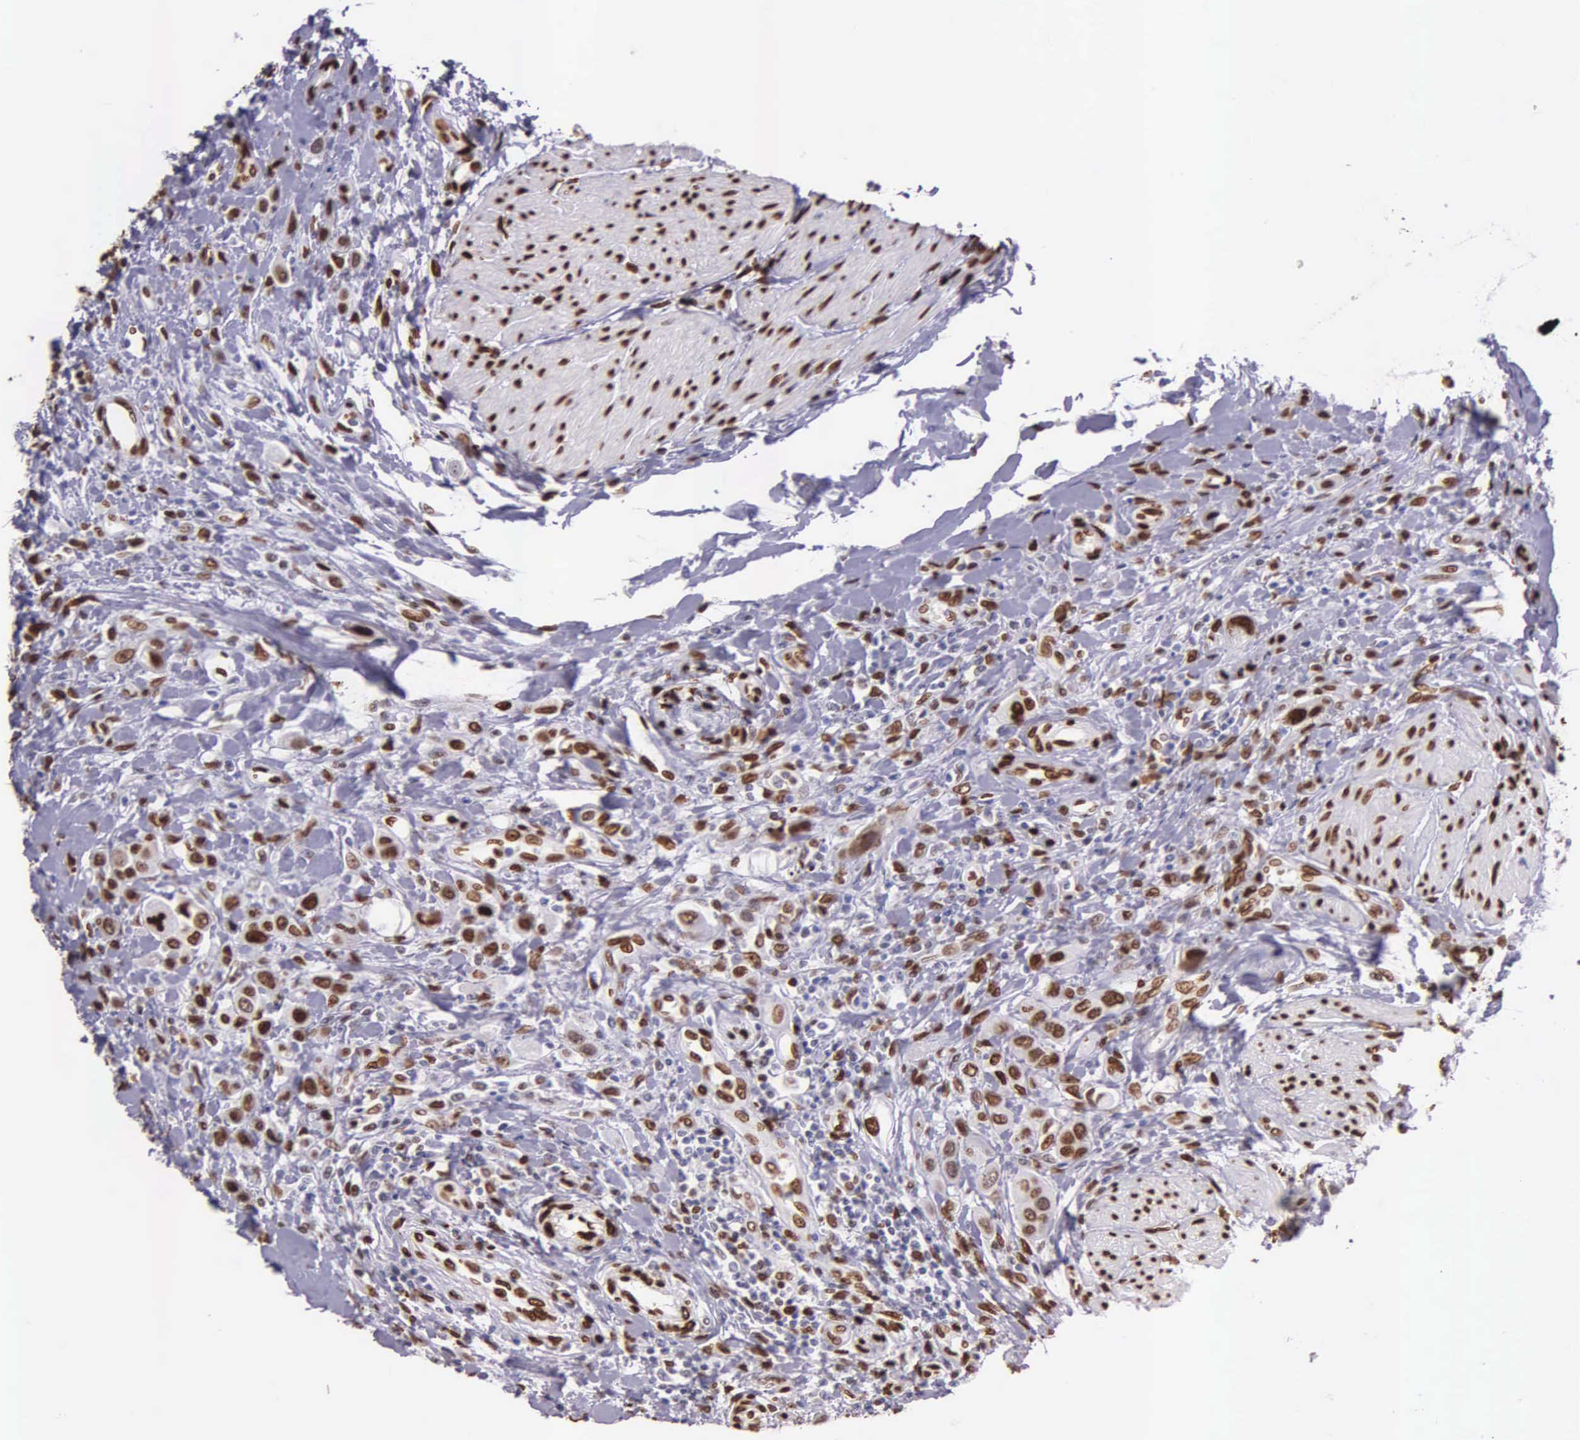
{"staining": {"intensity": "strong", "quantity": ">75%", "location": "nuclear"}, "tissue": "urothelial cancer", "cell_type": "Tumor cells", "image_type": "cancer", "snomed": [{"axis": "morphology", "description": "Urothelial carcinoma, High grade"}, {"axis": "topography", "description": "Urinary bladder"}], "caption": "Immunohistochemical staining of high-grade urothelial carcinoma shows strong nuclear protein expression in approximately >75% of tumor cells.", "gene": "H1-0", "patient": {"sex": "male", "age": 50}}